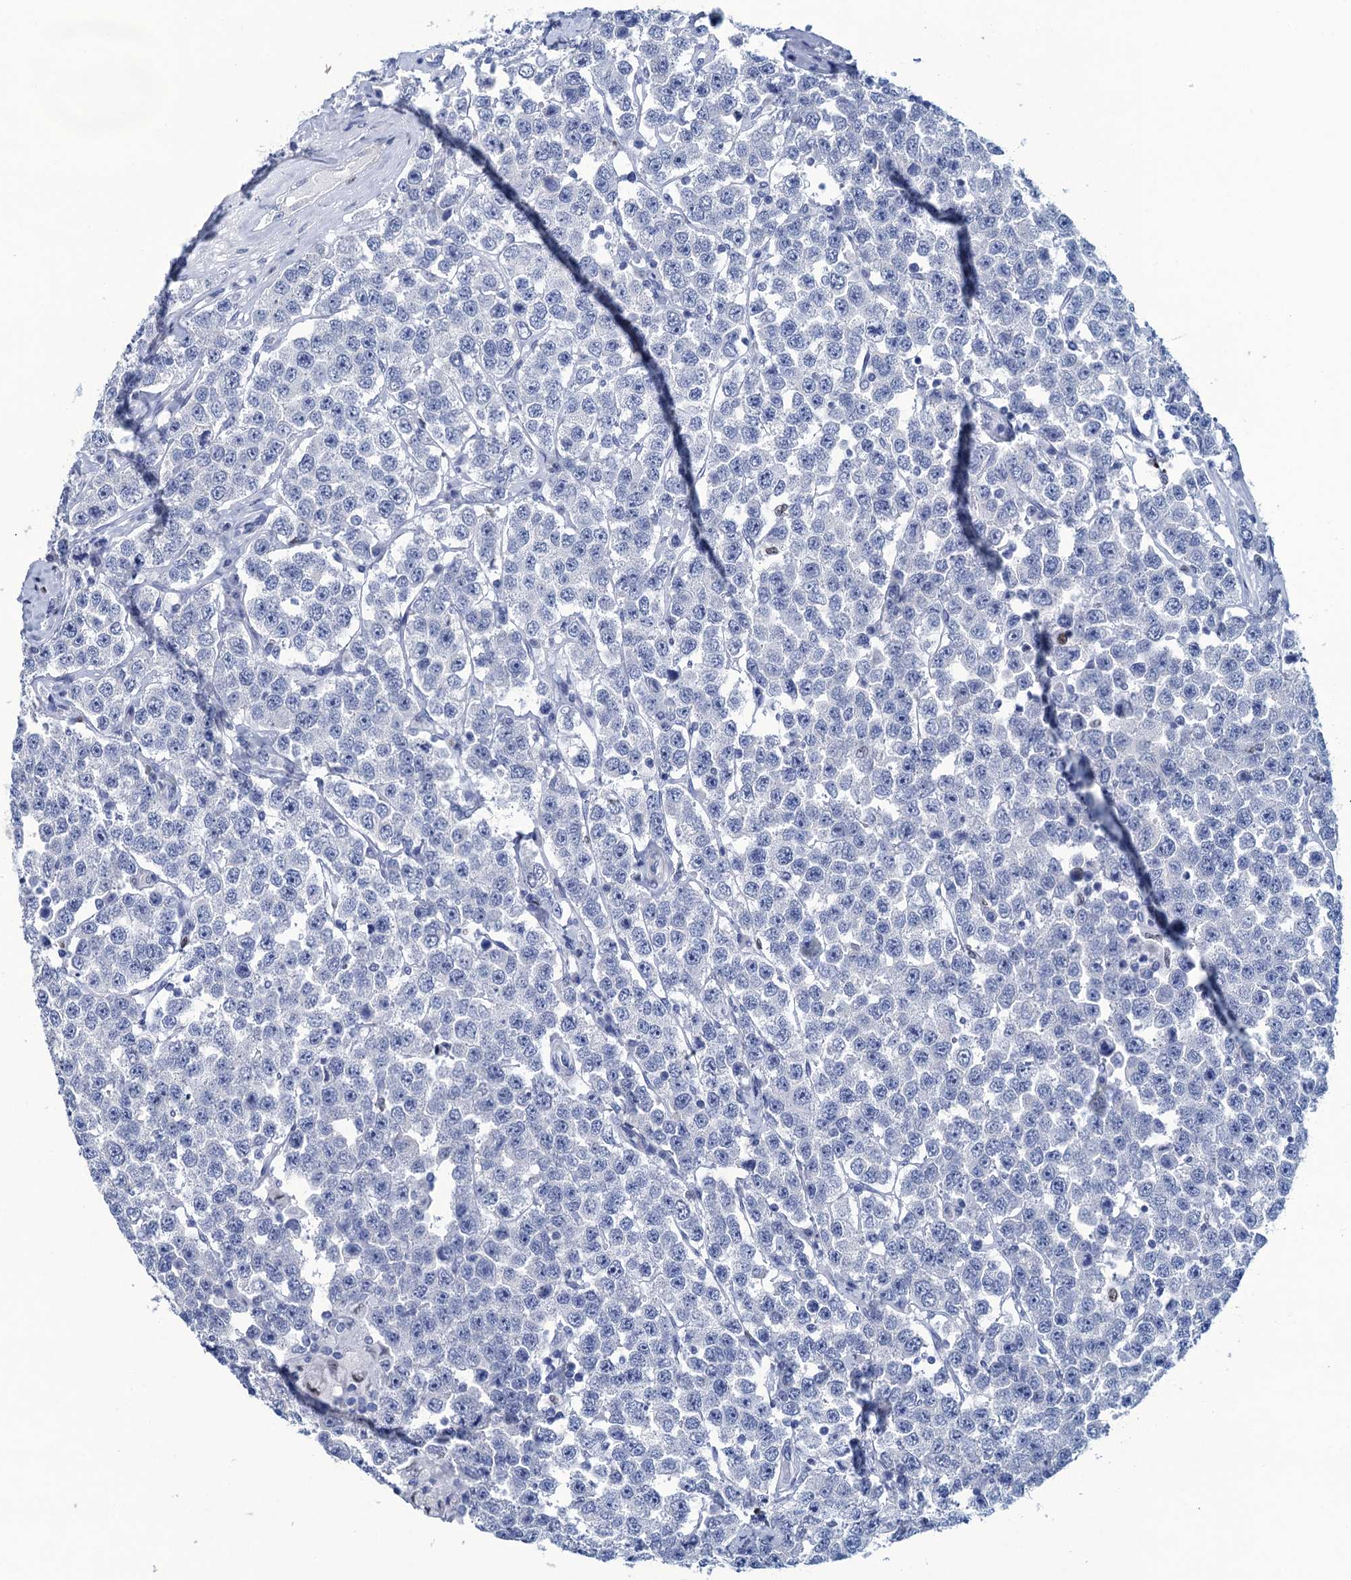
{"staining": {"intensity": "negative", "quantity": "none", "location": "none"}, "tissue": "testis cancer", "cell_type": "Tumor cells", "image_type": "cancer", "snomed": [{"axis": "morphology", "description": "Seminoma, NOS"}, {"axis": "topography", "description": "Testis"}], "caption": "A photomicrograph of testis seminoma stained for a protein shows no brown staining in tumor cells.", "gene": "RHCG", "patient": {"sex": "male", "age": 28}}